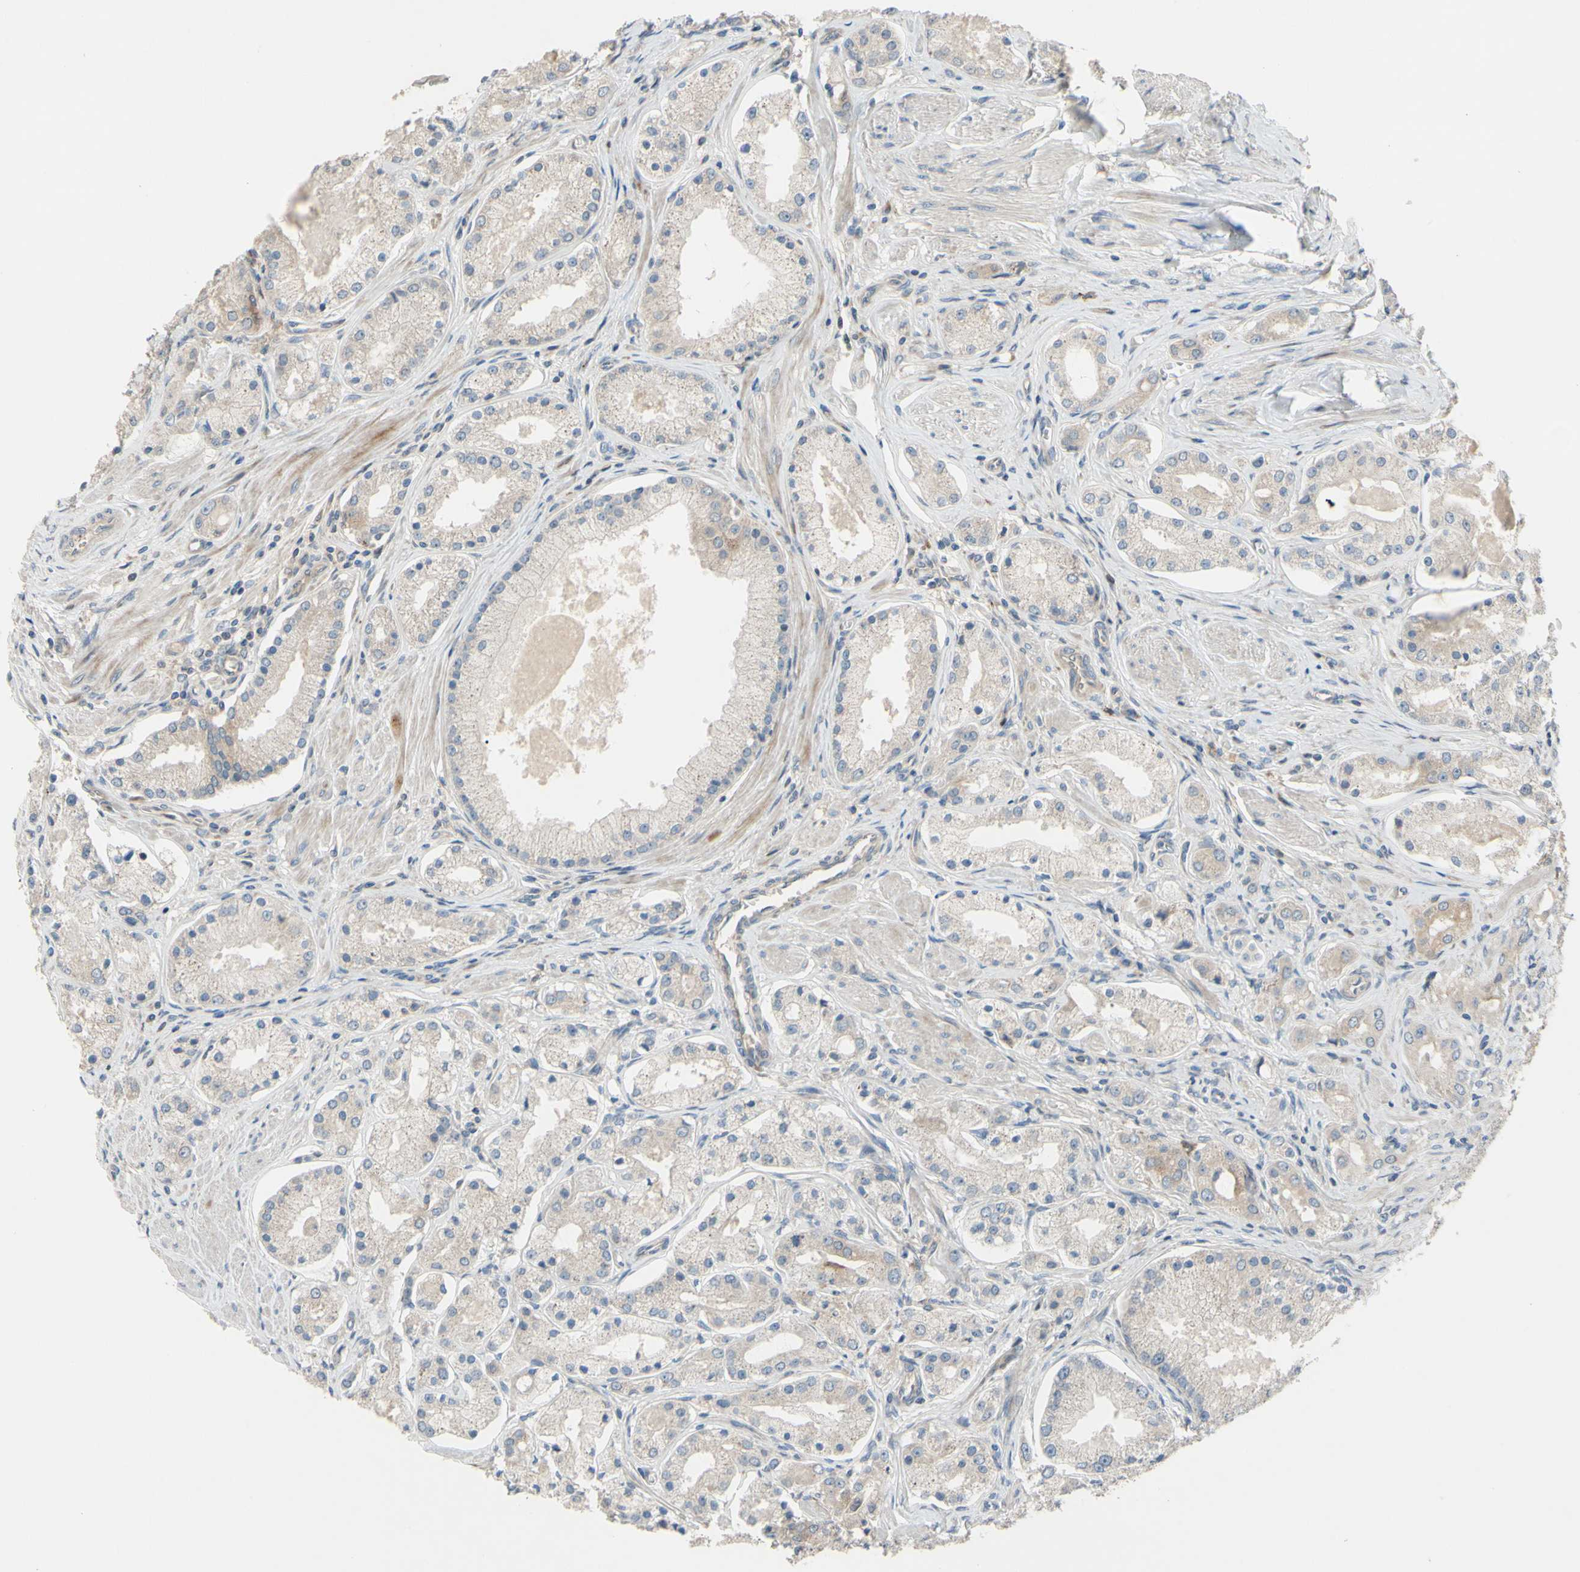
{"staining": {"intensity": "weak", "quantity": "<25%", "location": "cytoplasmic/membranous"}, "tissue": "prostate cancer", "cell_type": "Tumor cells", "image_type": "cancer", "snomed": [{"axis": "morphology", "description": "Adenocarcinoma, High grade"}, {"axis": "topography", "description": "Prostate"}], "caption": "Prostate cancer stained for a protein using IHC shows no positivity tumor cells.", "gene": "SPTLC1", "patient": {"sex": "male", "age": 66}}